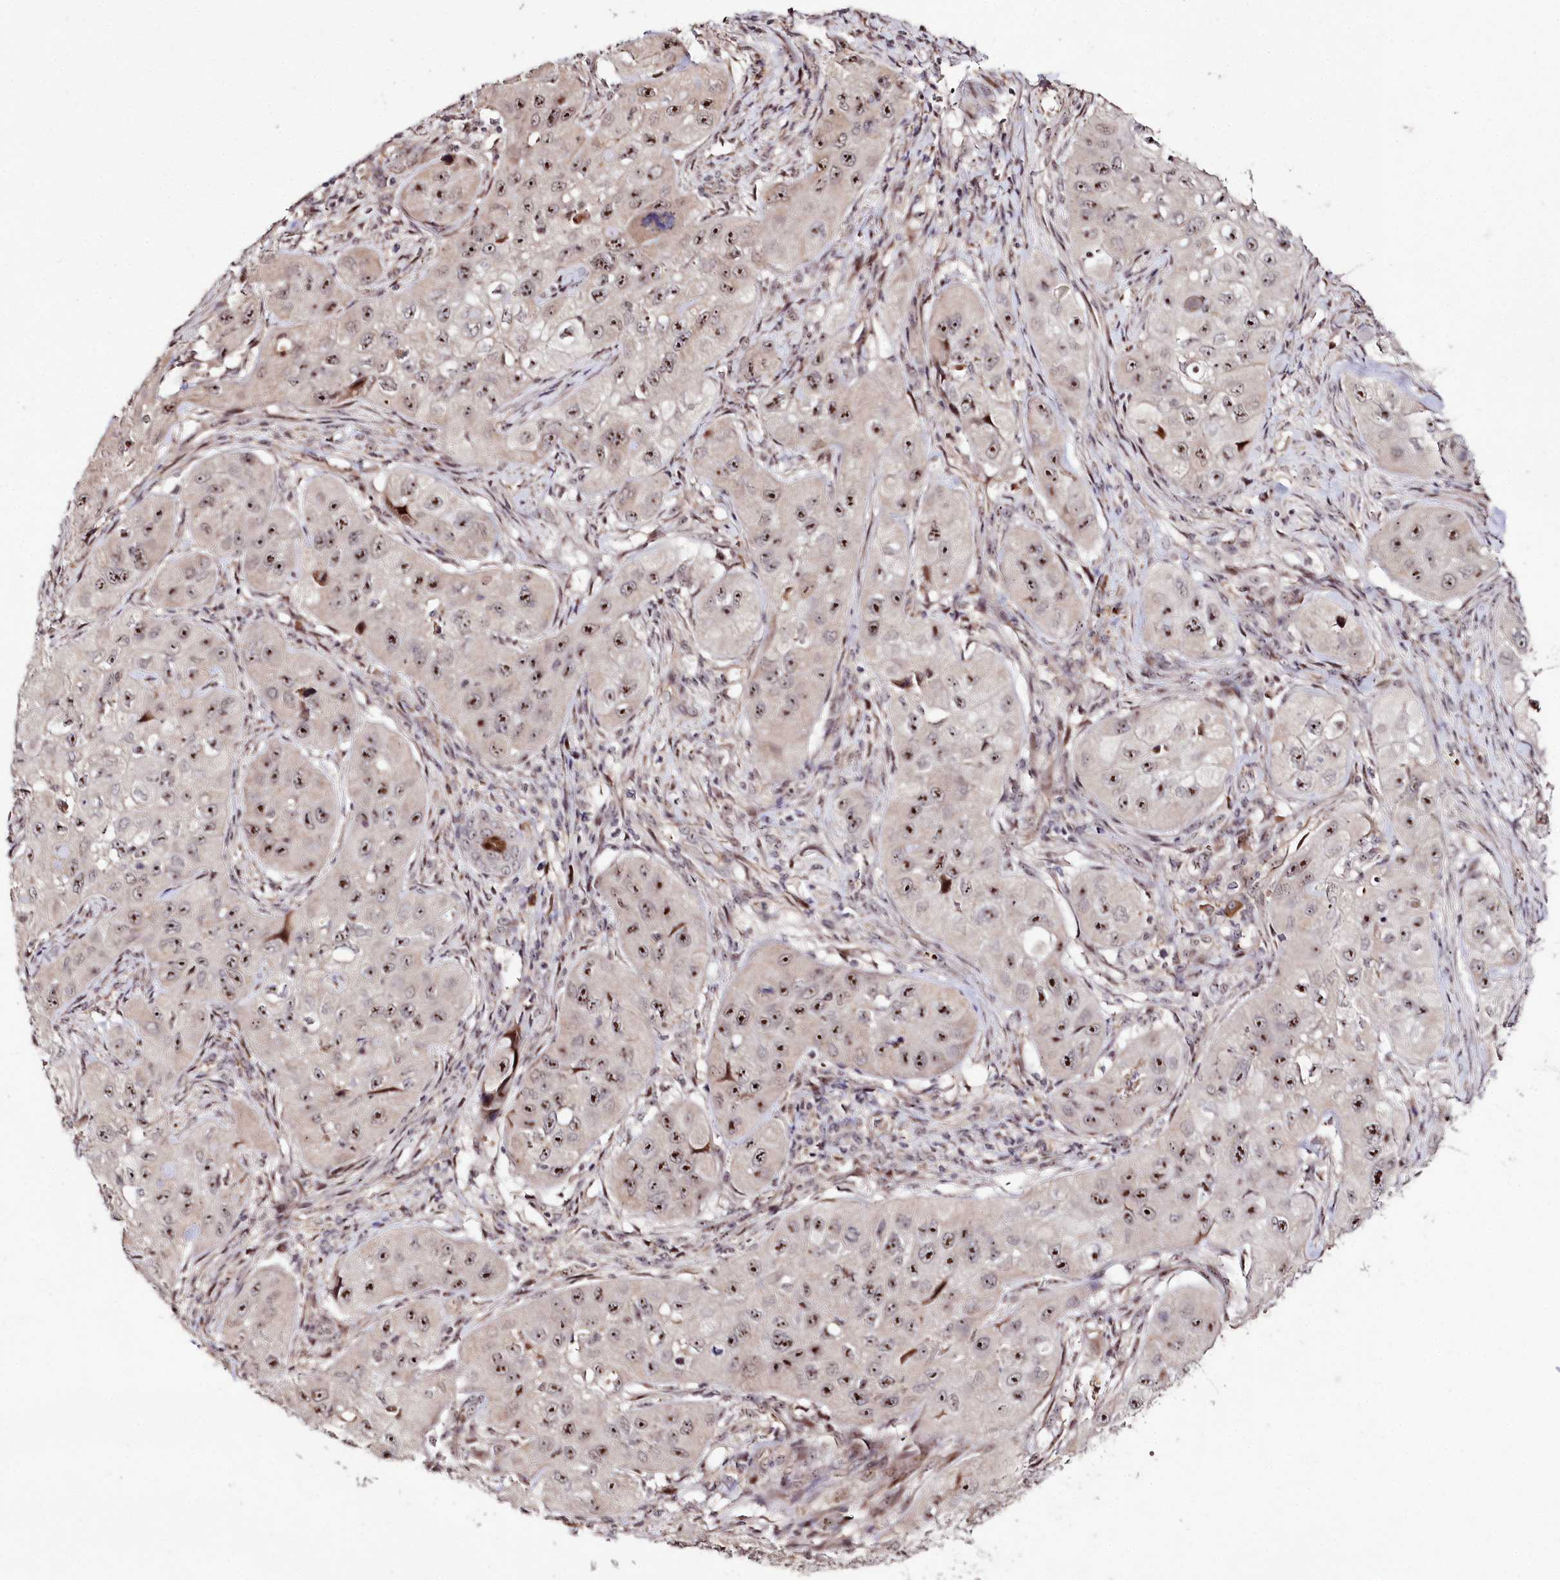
{"staining": {"intensity": "moderate", "quantity": "25%-75%", "location": "nuclear"}, "tissue": "skin cancer", "cell_type": "Tumor cells", "image_type": "cancer", "snomed": [{"axis": "morphology", "description": "Squamous cell carcinoma, NOS"}, {"axis": "topography", "description": "Skin"}, {"axis": "topography", "description": "Subcutis"}], "caption": "Protein staining of squamous cell carcinoma (skin) tissue displays moderate nuclear positivity in approximately 25%-75% of tumor cells.", "gene": "DMP1", "patient": {"sex": "male", "age": 73}}